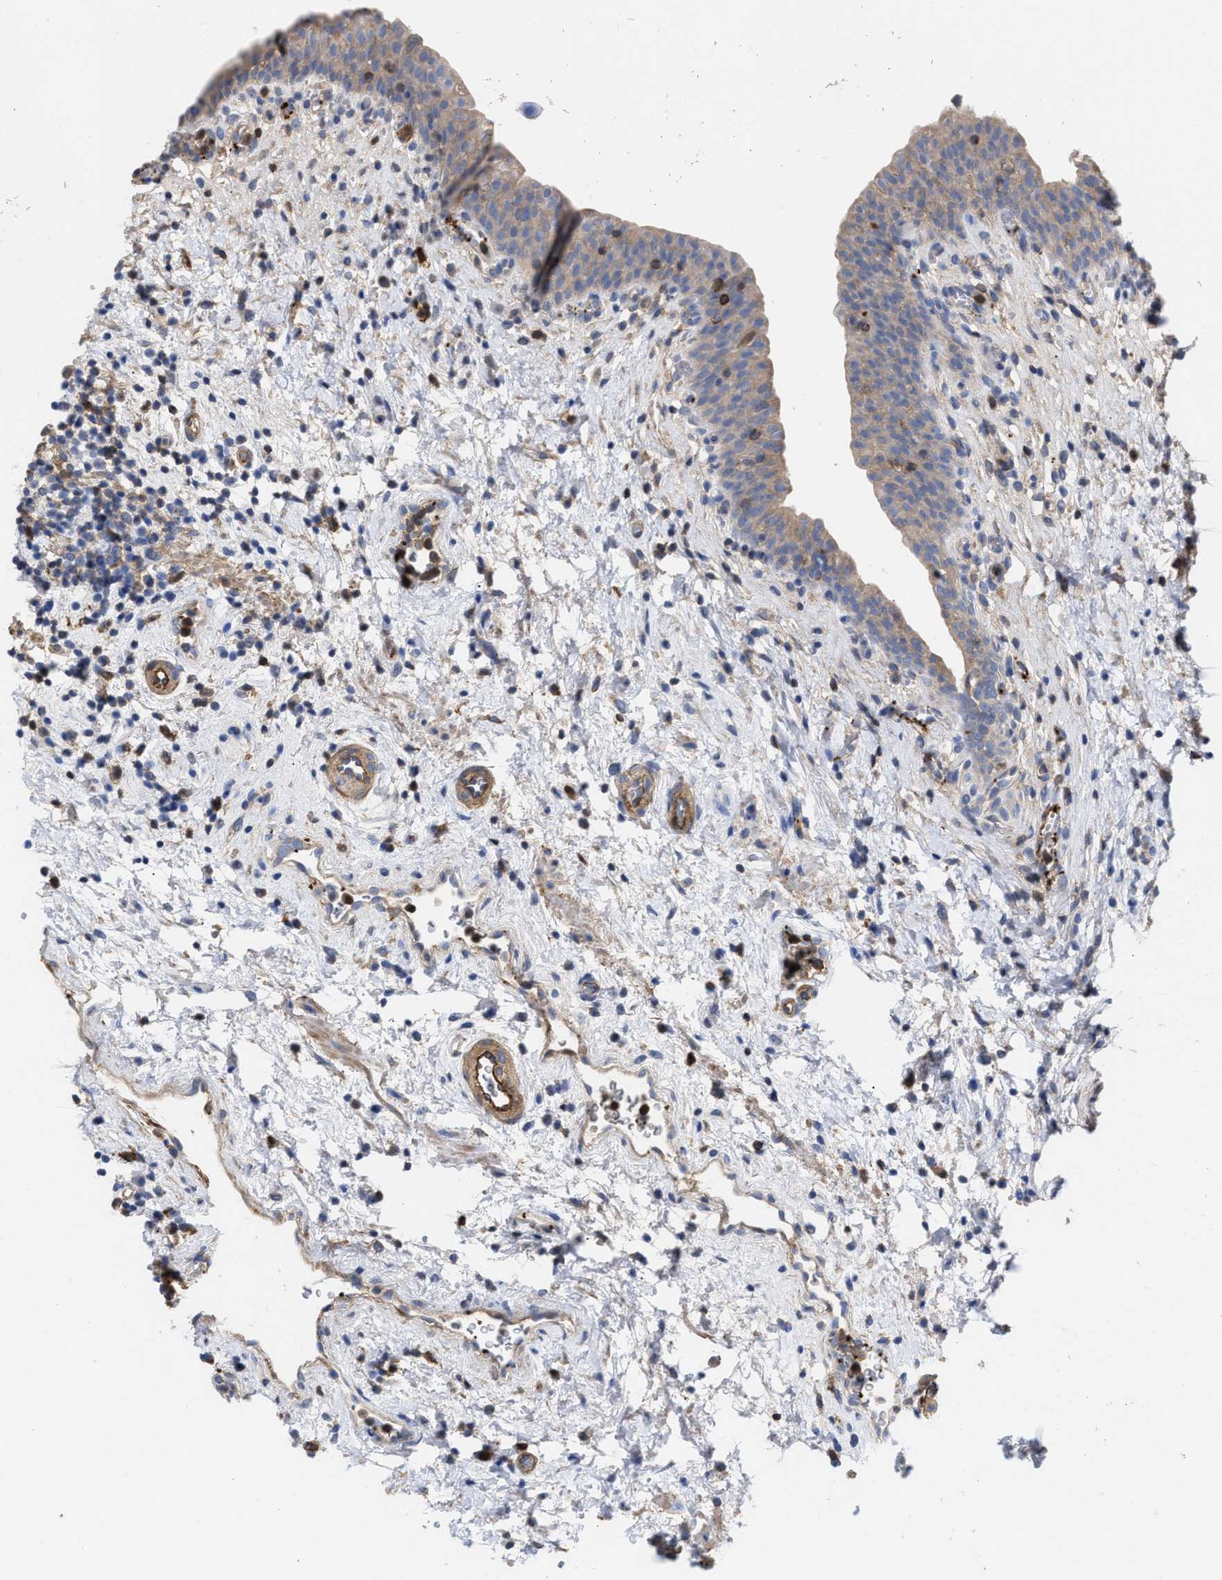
{"staining": {"intensity": "weak", "quantity": "<25%", "location": "cytoplasmic/membranous"}, "tissue": "urinary bladder", "cell_type": "Urothelial cells", "image_type": "normal", "snomed": [{"axis": "morphology", "description": "Normal tissue, NOS"}, {"axis": "topography", "description": "Urinary bladder"}], "caption": "This is an IHC photomicrograph of unremarkable human urinary bladder. There is no expression in urothelial cells.", "gene": "HS3ST5", "patient": {"sex": "male", "age": 37}}